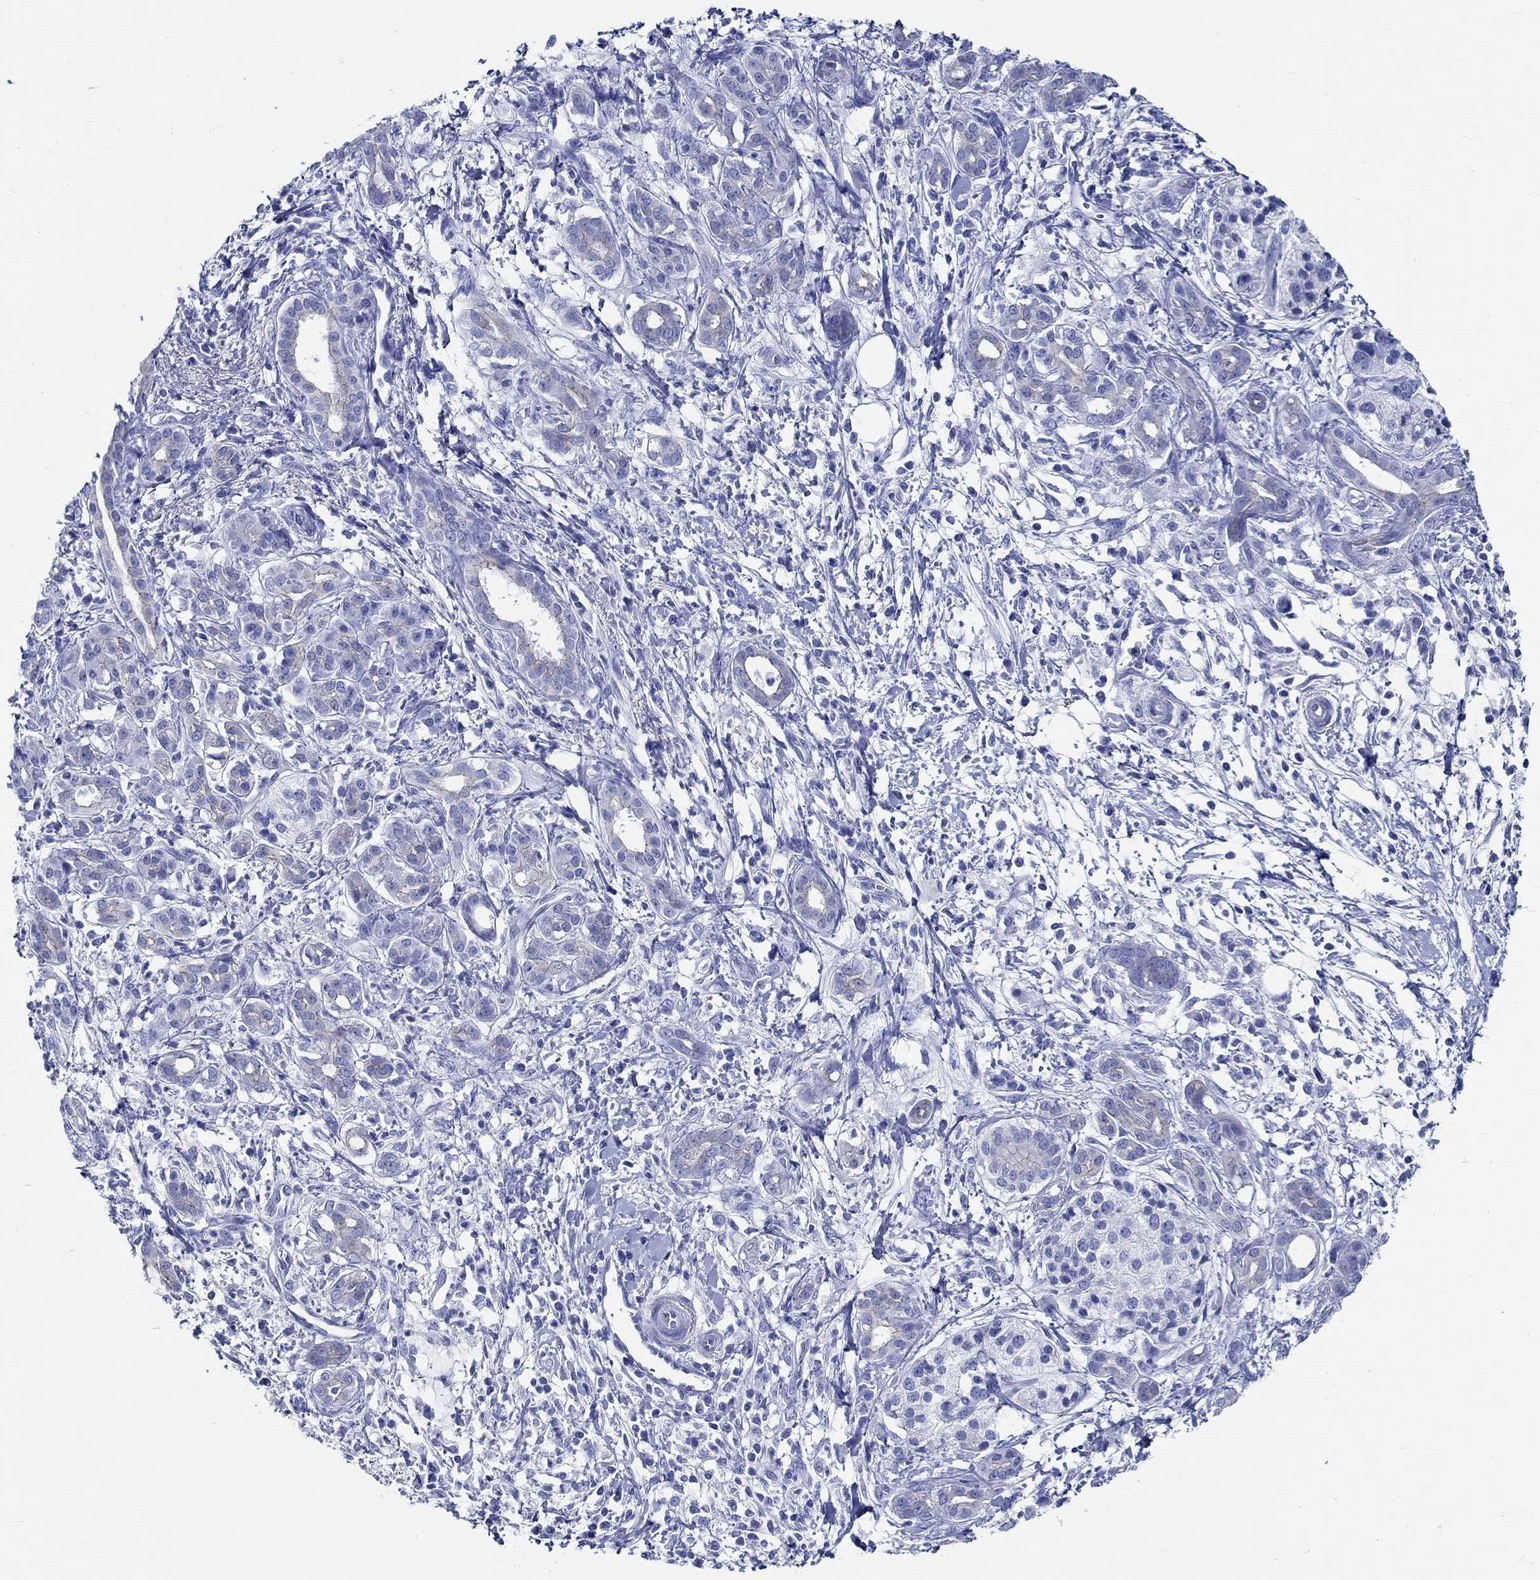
{"staining": {"intensity": "negative", "quantity": "none", "location": "none"}, "tissue": "pancreatic cancer", "cell_type": "Tumor cells", "image_type": "cancer", "snomed": [{"axis": "morphology", "description": "Adenocarcinoma, NOS"}, {"axis": "topography", "description": "Pancreas"}], "caption": "DAB immunohistochemical staining of pancreatic cancer (adenocarcinoma) shows no significant staining in tumor cells. (Brightfield microscopy of DAB IHC at high magnification).", "gene": "RD3L", "patient": {"sex": "male", "age": 72}}